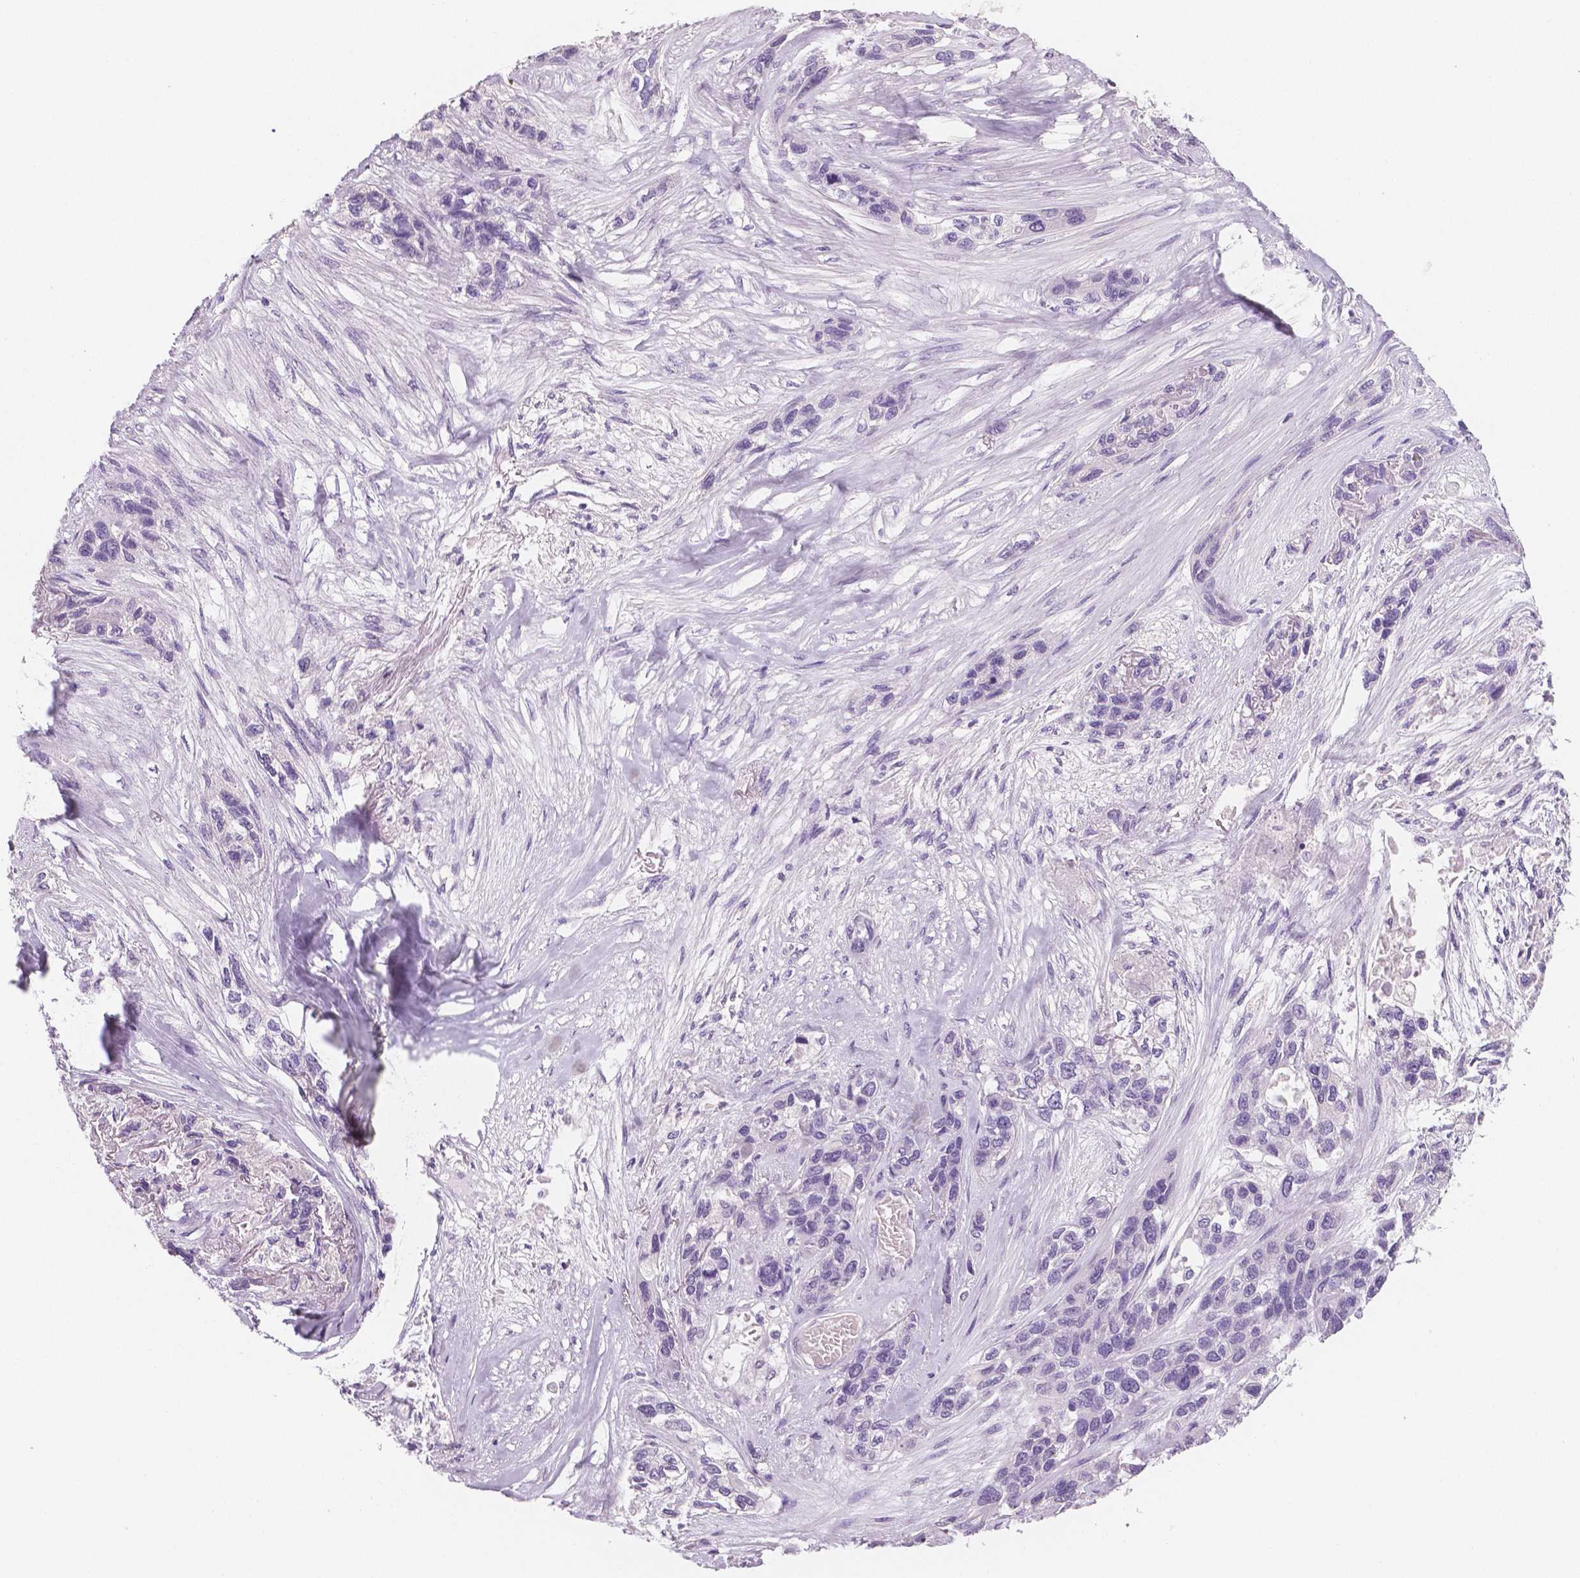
{"staining": {"intensity": "negative", "quantity": "none", "location": "none"}, "tissue": "lung cancer", "cell_type": "Tumor cells", "image_type": "cancer", "snomed": [{"axis": "morphology", "description": "Squamous cell carcinoma, NOS"}, {"axis": "topography", "description": "Lung"}], "caption": "A high-resolution image shows immunohistochemistry (IHC) staining of lung squamous cell carcinoma, which displays no significant staining in tumor cells. (DAB (3,3'-diaminobenzidine) immunohistochemistry (IHC) visualized using brightfield microscopy, high magnification).", "gene": "TSPAN7", "patient": {"sex": "female", "age": 70}}